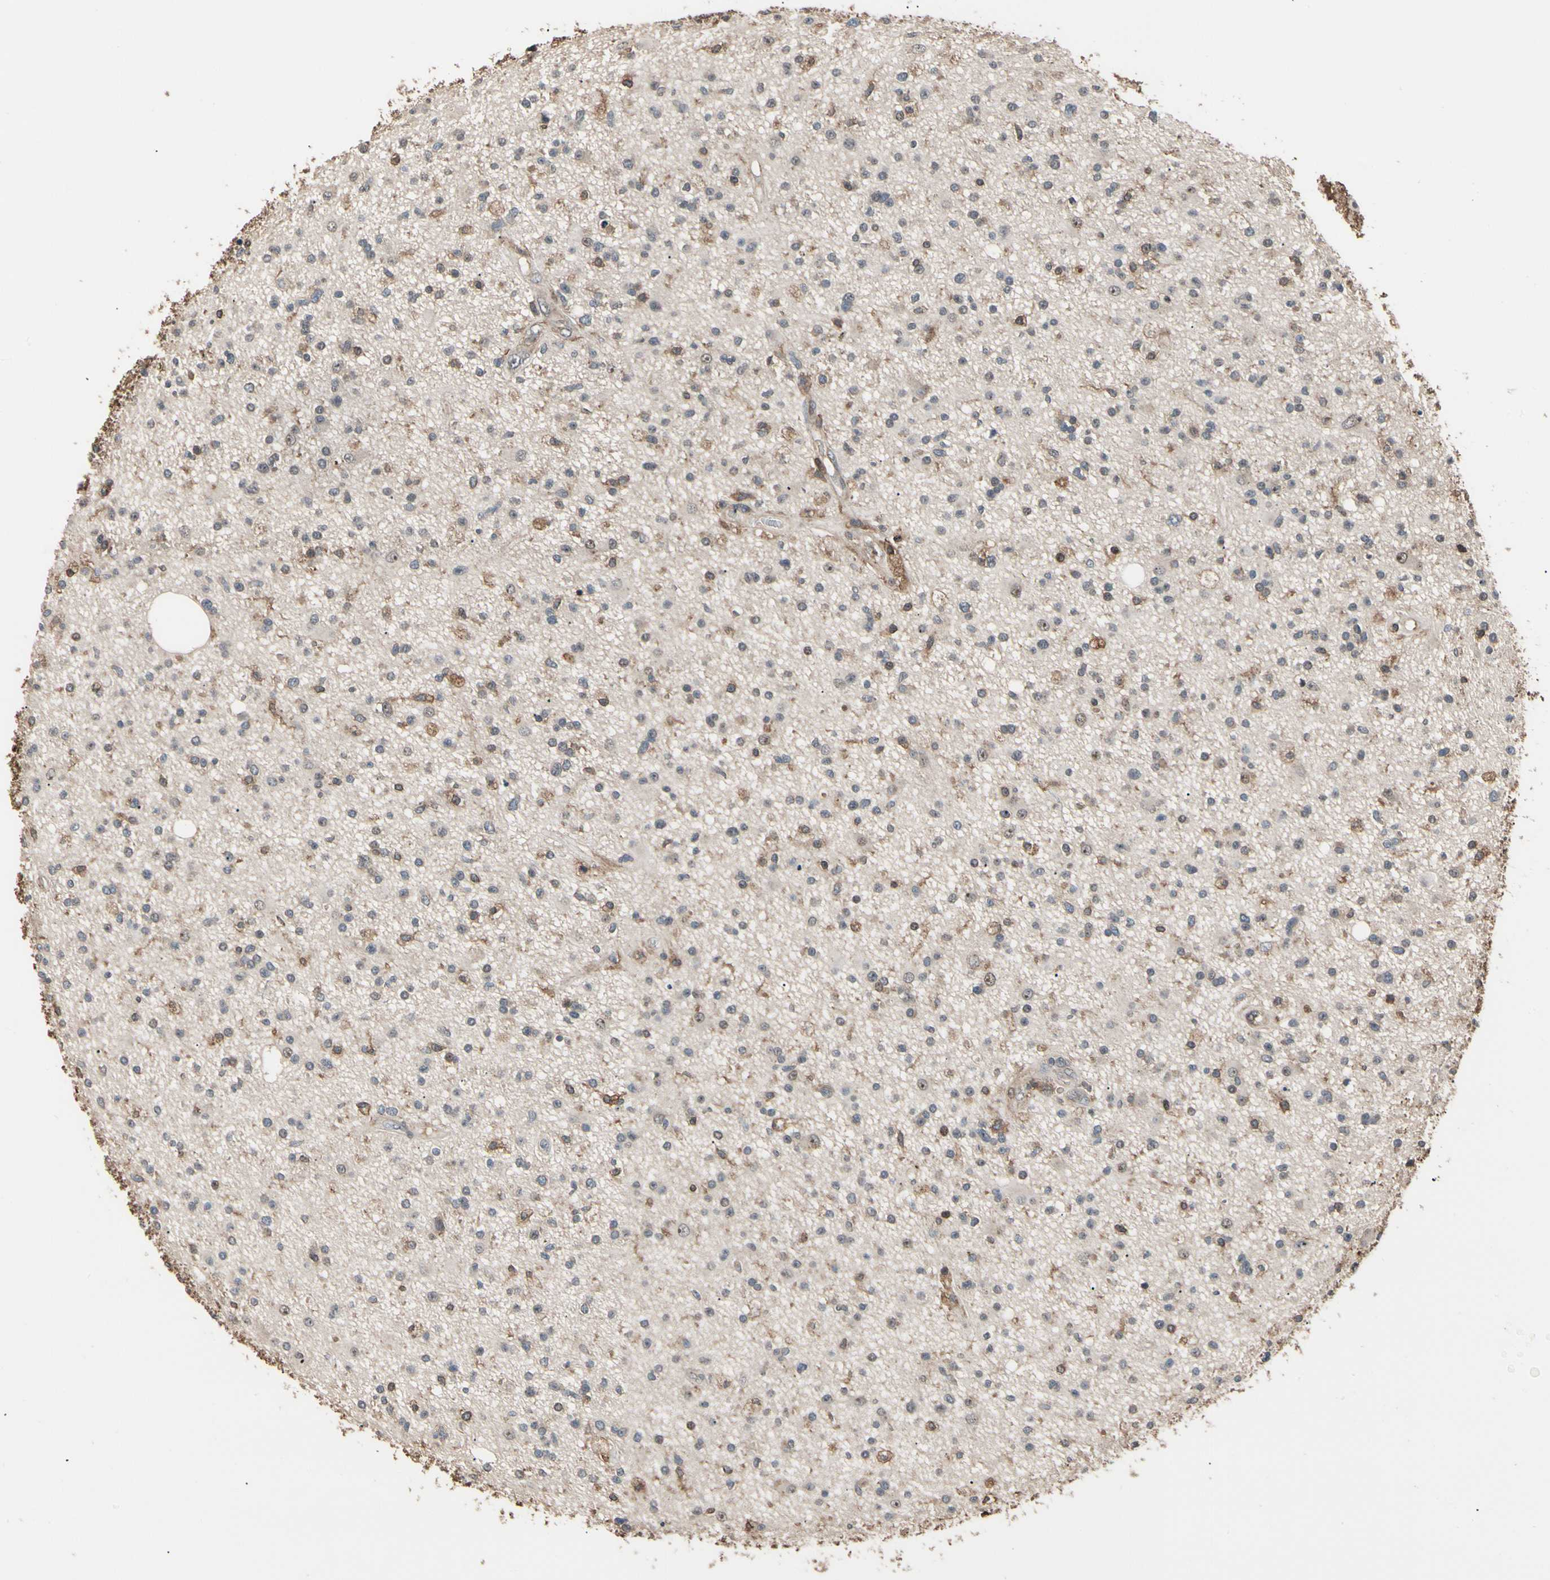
{"staining": {"intensity": "negative", "quantity": "none", "location": "none"}, "tissue": "glioma", "cell_type": "Tumor cells", "image_type": "cancer", "snomed": [{"axis": "morphology", "description": "Glioma, malignant, High grade"}, {"axis": "topography", "description": "Brain"}], "caption": "Immunohistochemistry micrograph of neoplastic tissue: human malignant glioma (high-grade) stained with DAB displays no significant protein expression in tumor cells.", "gene": "MAPK13", "patient": {"sex": "male", "age": 33}}